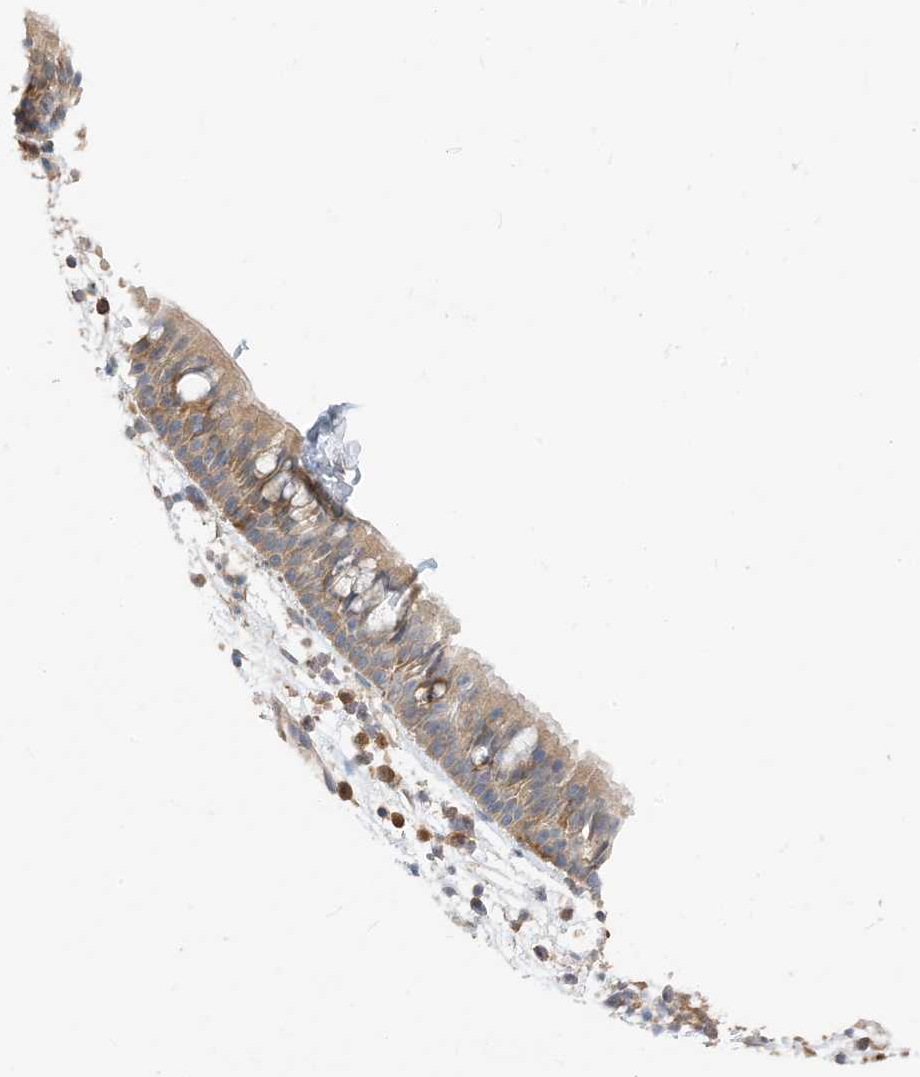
{"staining": {"intensity": "weak", "quantity": ">75%", "location": "cytoplasmic/membranous"}, "tissue": "nasopharynx", "cell_type": "Respiratory epithelial cells", "image_type": "normal", "snomed": [{"axis": "morphology", "description": "Normal tissue, NOS"}, {"axis": "morphology", "description": "Inflammation, NOS"}, {"axis": "morphology", "description": "Malignant melanoma, Metastatic site"}, {"axis": "topography", "description": "Nasopharynx"}], "caption": "Immunohistochemical staining of unremarkable nasopharynx reveals low levels of weak cytoplasmic/membranous expression in about >75% of respiratory epithelial cells.", "gene": "NAGK", "patient": {"sex": "male", "age": 70}}